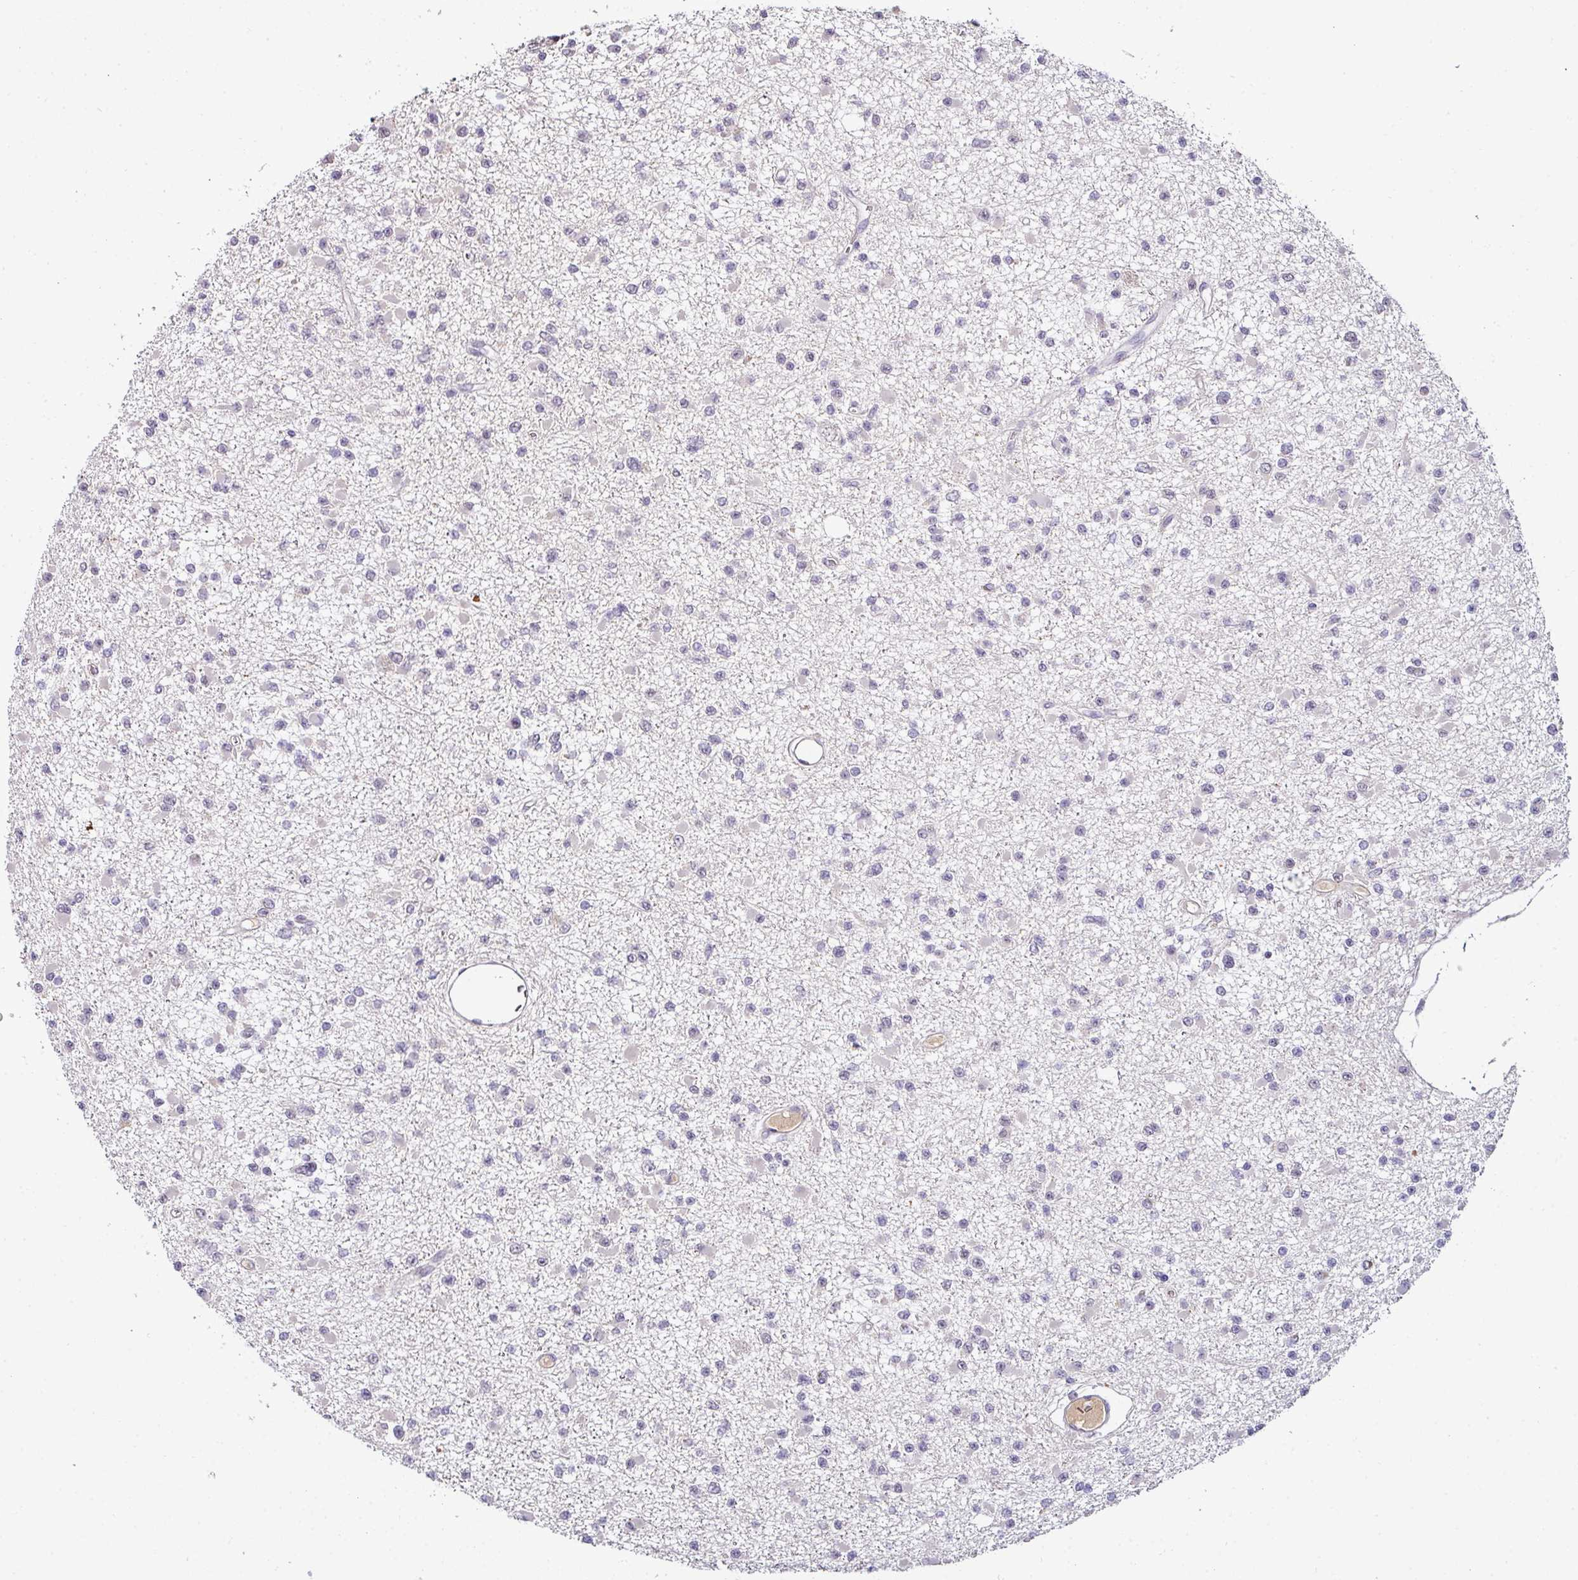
{"staining": {"intensity": "negative", "quantity": "none", "location": "none"}, "tissue": "glioma", "cell_type": "Tumor cells", "image_type": "cancer", "snomed": [{"axis": "morphology", "description": "Glioma, malignant, Low grade"}, {"axis": "topography", "description": "Brain"}], "caption": "IHC image of neoplastic tissue: human glioma stained with DAB shows no significant protein positivity in tumor cells. Nuclei are stained in blue.", "gene": "NAPSA", "patient": {"sex": "female", "age": 22}}